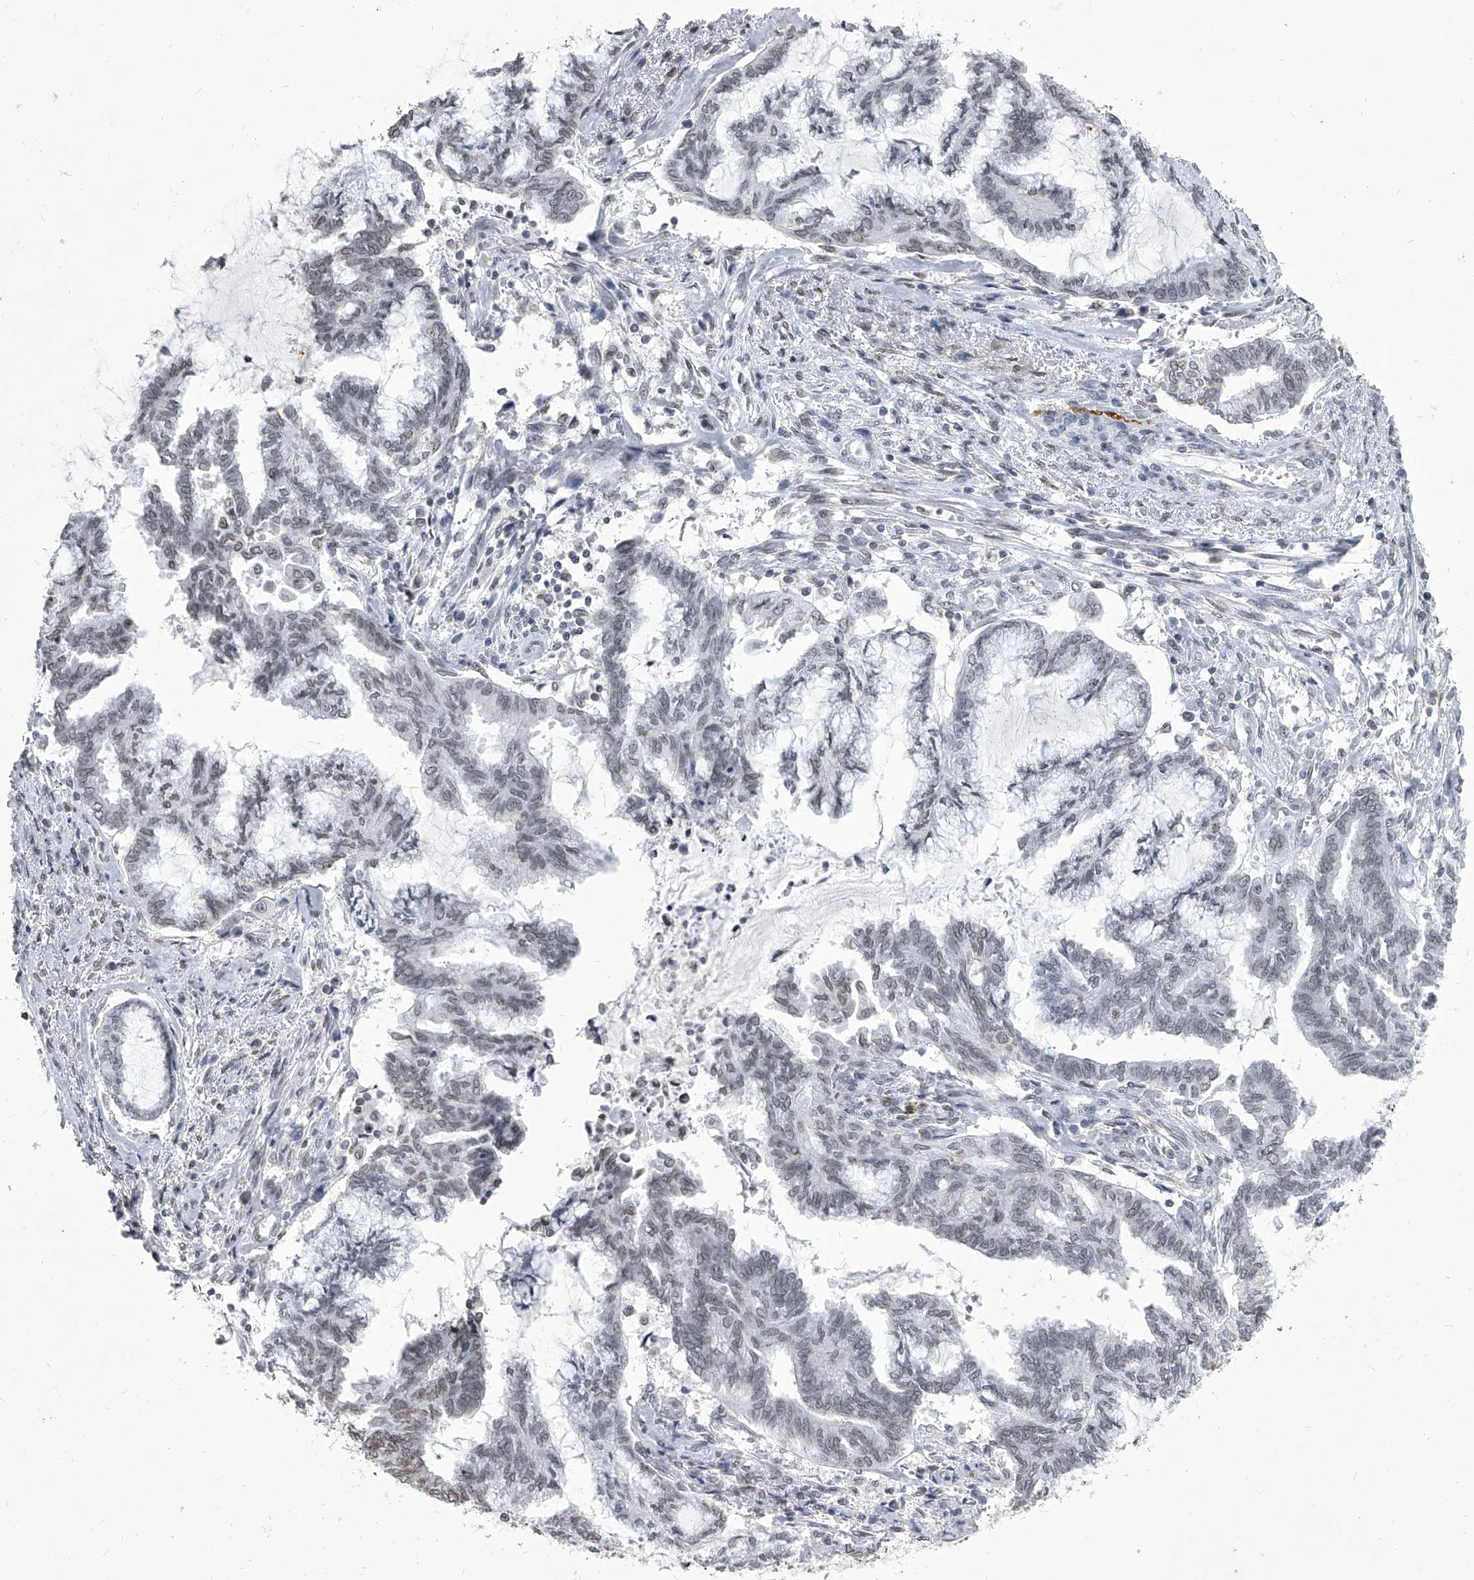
{"staining": {"intensity": "negative", "quantity": "none", "location": "none"}, "tissue": "endometrial cancer", "cell_type": "Tumor cells", "image_type": "cancer", "snomed": [{"axis": "morphology", "description": "Adenocarcinoma, NOS"}, {"axis": "topography", "description": "Endometrium"}], "caption": "The histopathology image displays no staining of tumor cells in endometrial adenocarcinoma.", "gene": "PPIL4", "patient": {"sex": "female", "age": 86}}